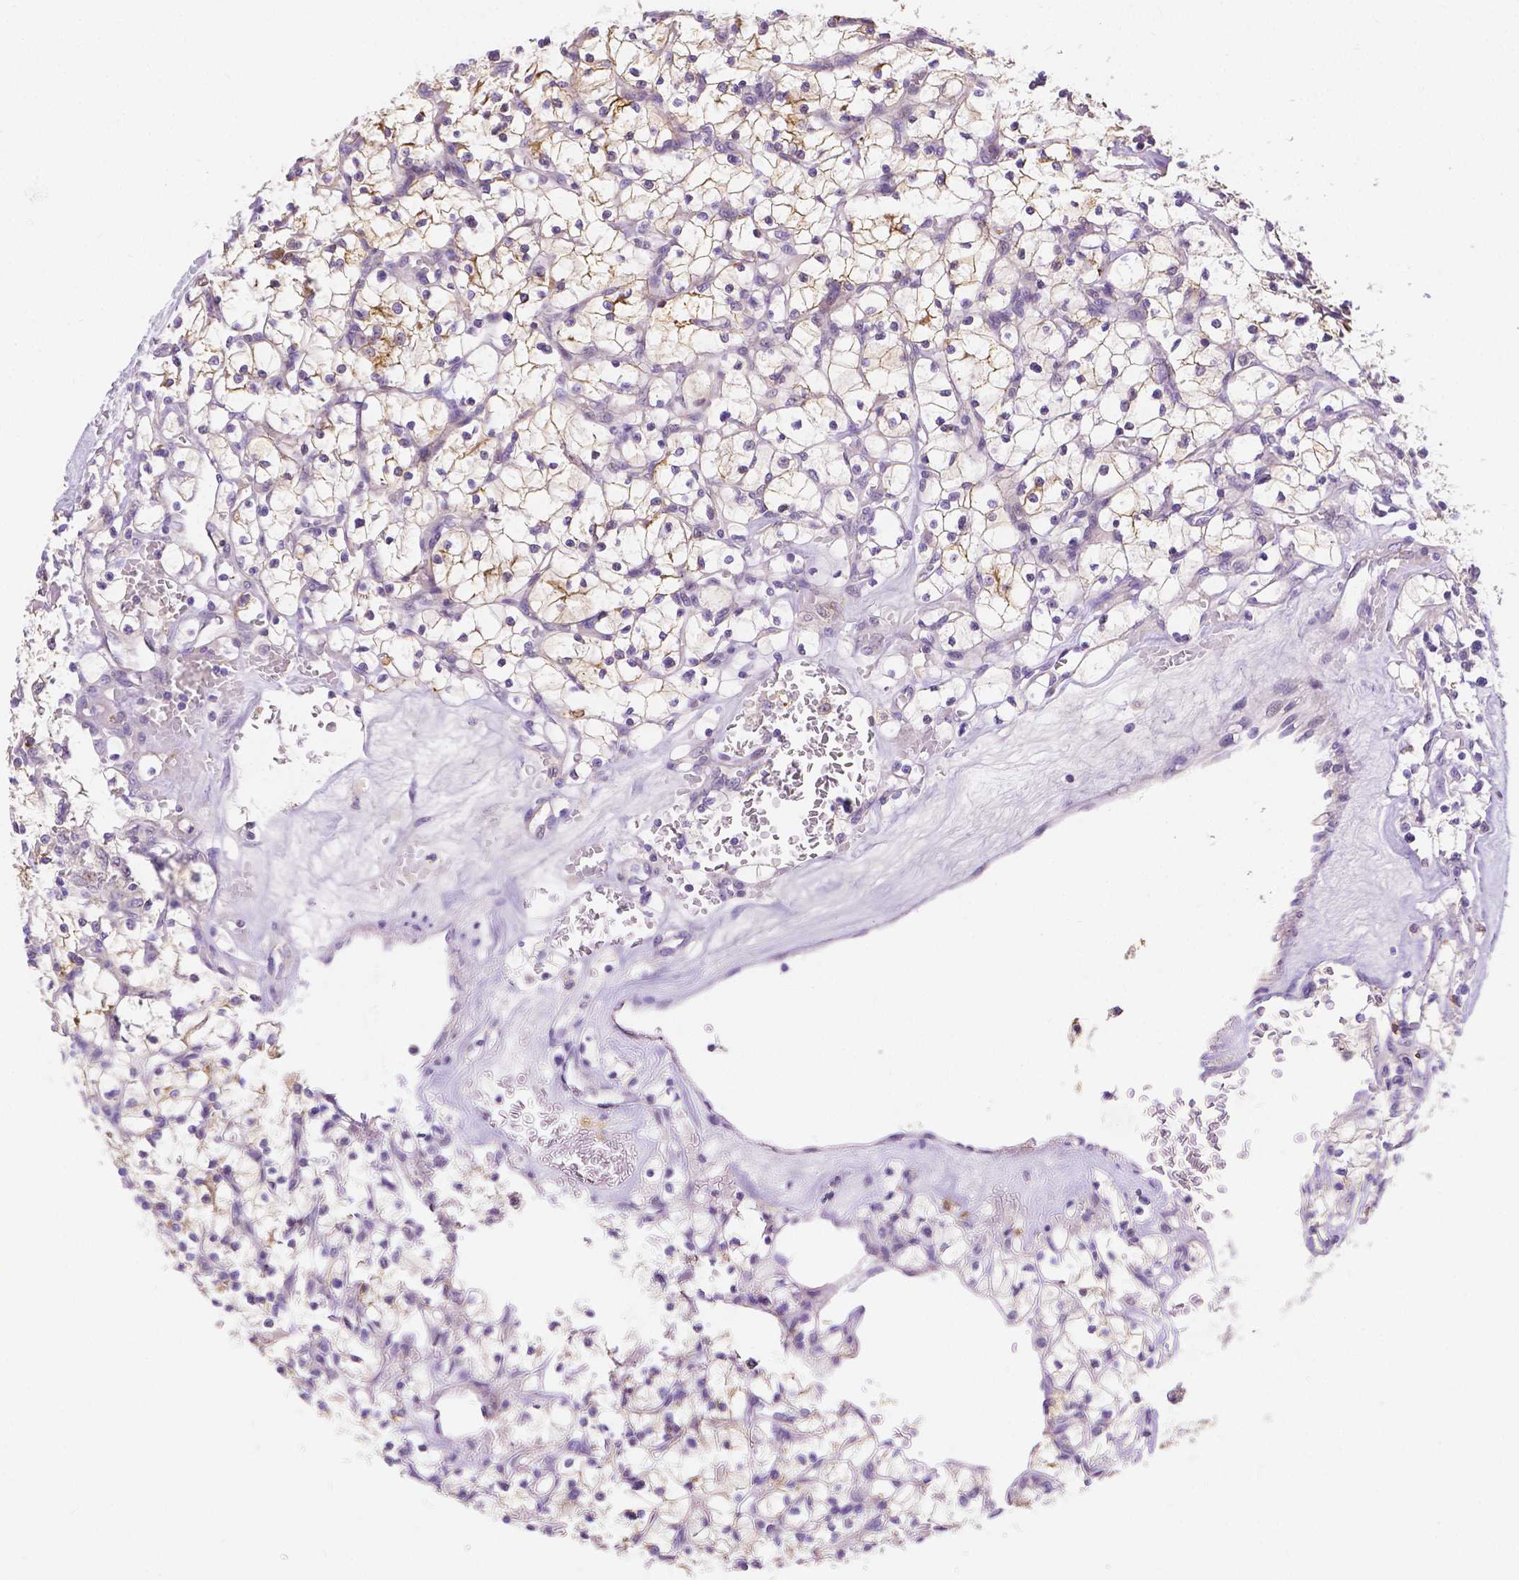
{"staining": {"intensity": "weak", "quantity": ">75%", "location": "cytoplasmic/membranous"}, "tissue": "renal cancer", "cell_type": "Tumor cells", "image_type": "cancer", "snomed": [{"axis": "morphology", "description": "Adenocarcinoma, NOS"}, {"axis": "topography", "description": "Kidney"}], "caption": "Renal cancer (adenocarcinoma) was stained to show a protein in brown. There is low levels of weak cytoplasmic/membranous staining in about >75% of tumor cells.", "gene": "ZNRD2", "patient": {"sex": "female", "age": 64}}